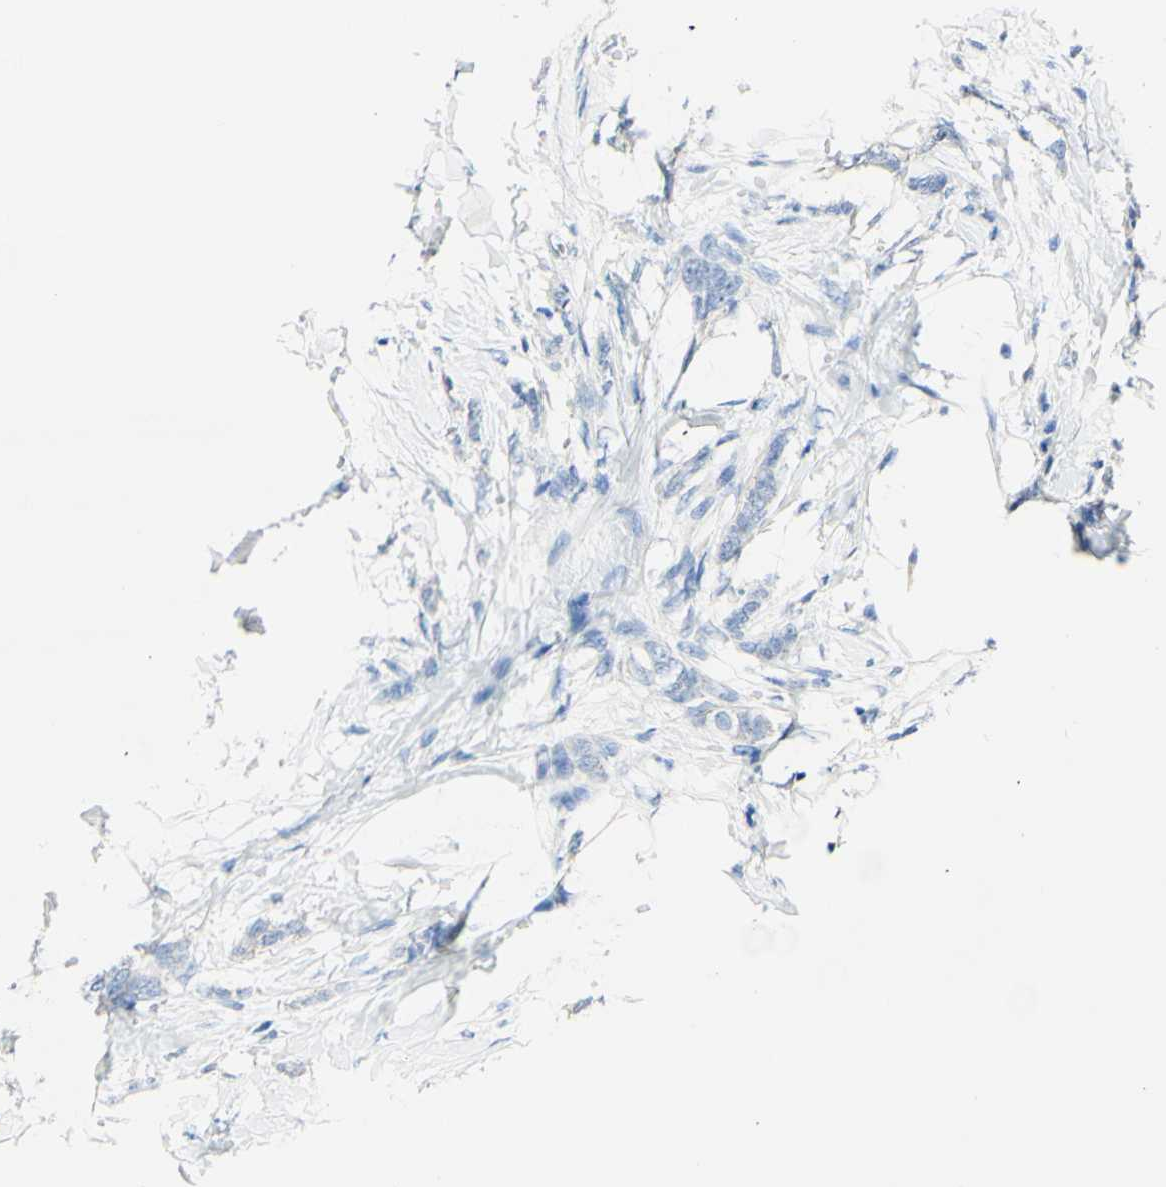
{"staining": {"intensity": "negative", "quantity": "none", "location": "none"}, "tissue": "breast cancer", "cell_type": "Tumor cells", "image_type": "cancer", "snomed": [{"axis": "morphology", "description": "Lobular carcinoma, in situ"}, {"axis": "morphology", "description": "Lobular carcinoma"}, {"axis": "topography", "description": "Breast"}], "caption": "Human lobular carcinoma (breast) stained for a protein using immunohistochemistry shows no expression in tumor cells.", "gene": "DSC2", "patient": {"sex": "female", "age": 41}}